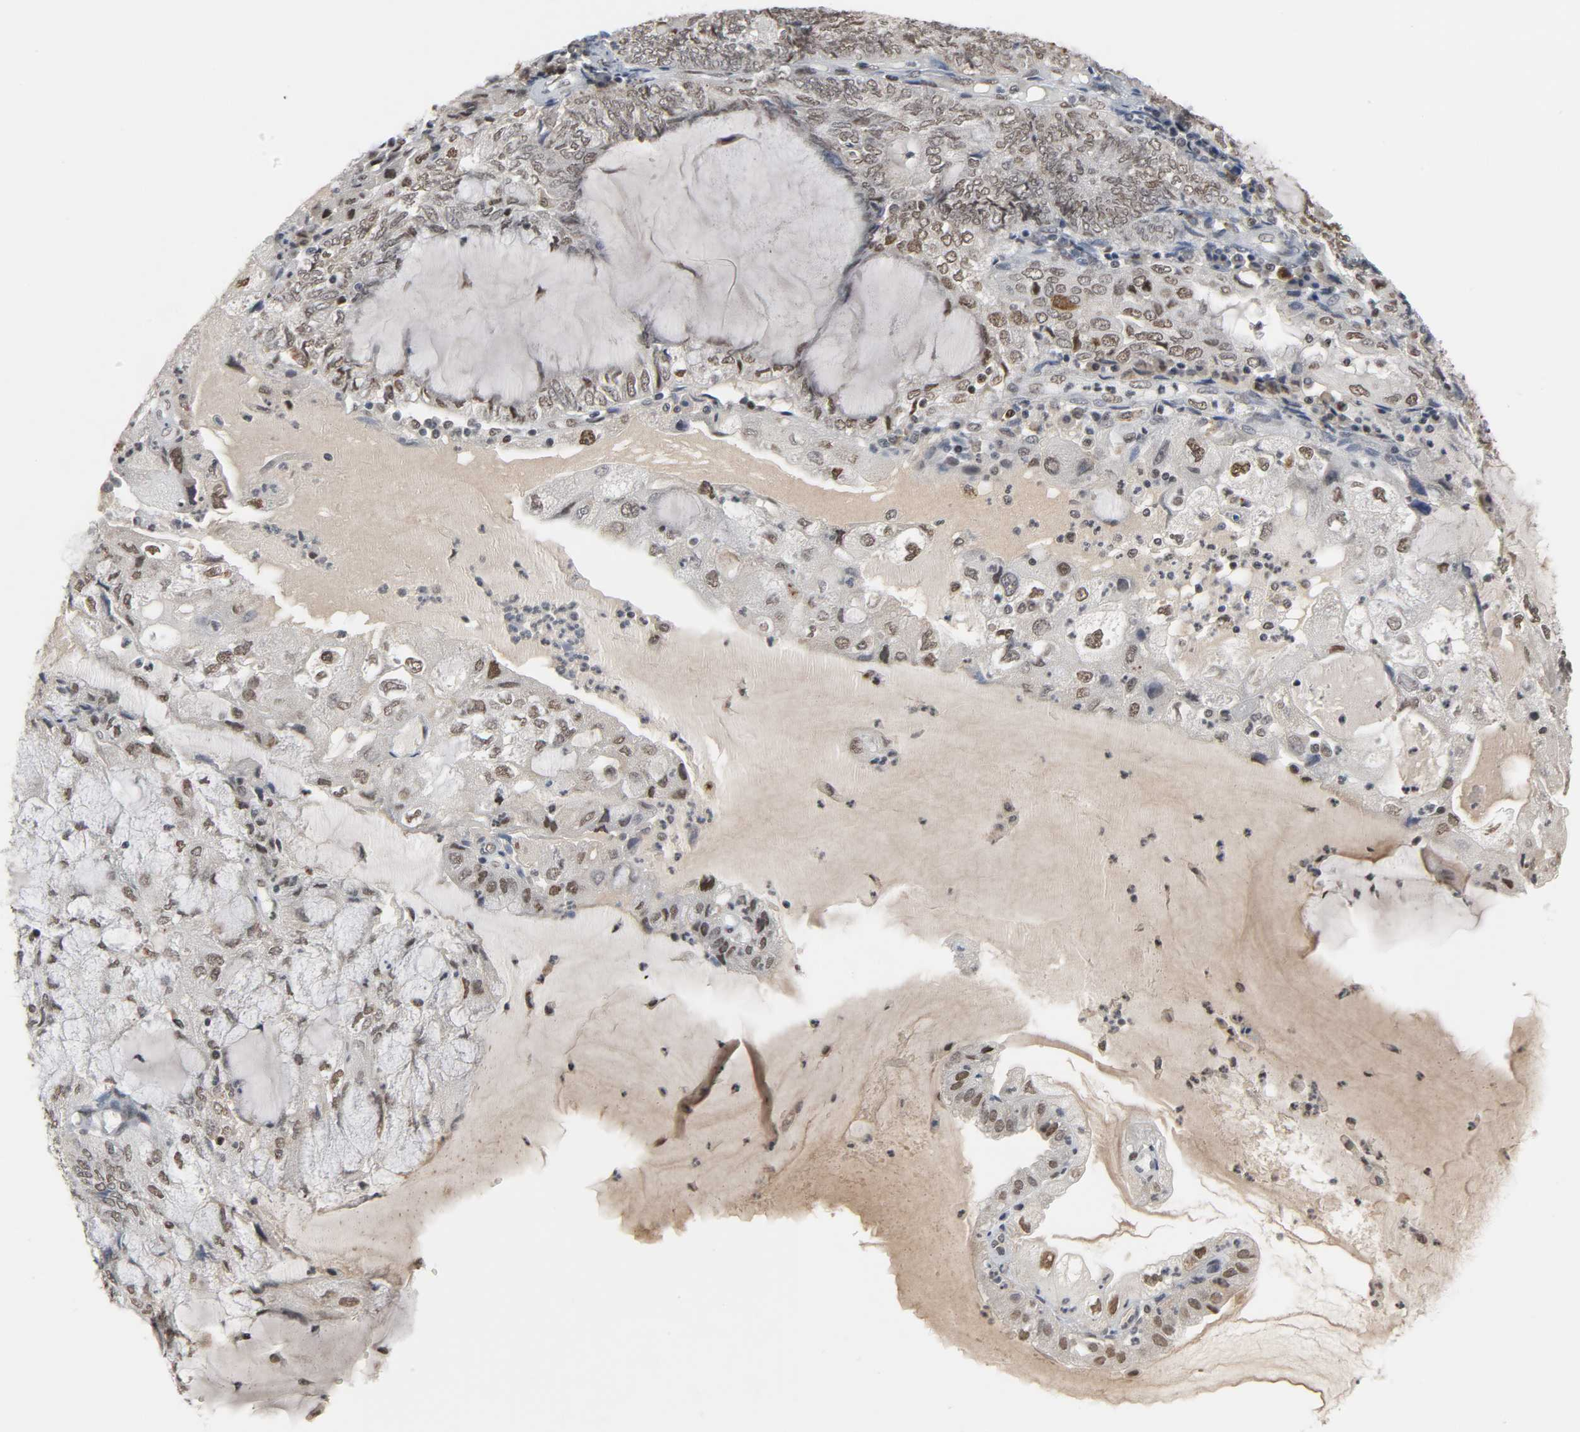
{"staining": {"intensity": "moderate", "quantity": ">75%", "location": "nuclear"}, "tissue": "endometrial cancer", "cell_type": "Tumor cells", "image_type": "cancer", "snomed": [{"axis": "morphology", "description": "Adenocarcinoma, NOS"}, {"axis": "topography", "description": "Endometrium"}], "caption": "This is a photomicrograph of IHC staining of adenocarcinoma (endometrial), which shows moderate positivity in the nuclear of tumor cells.", "gene": "DAZAP1", "patient": {"sex": "female", "age": 81}}